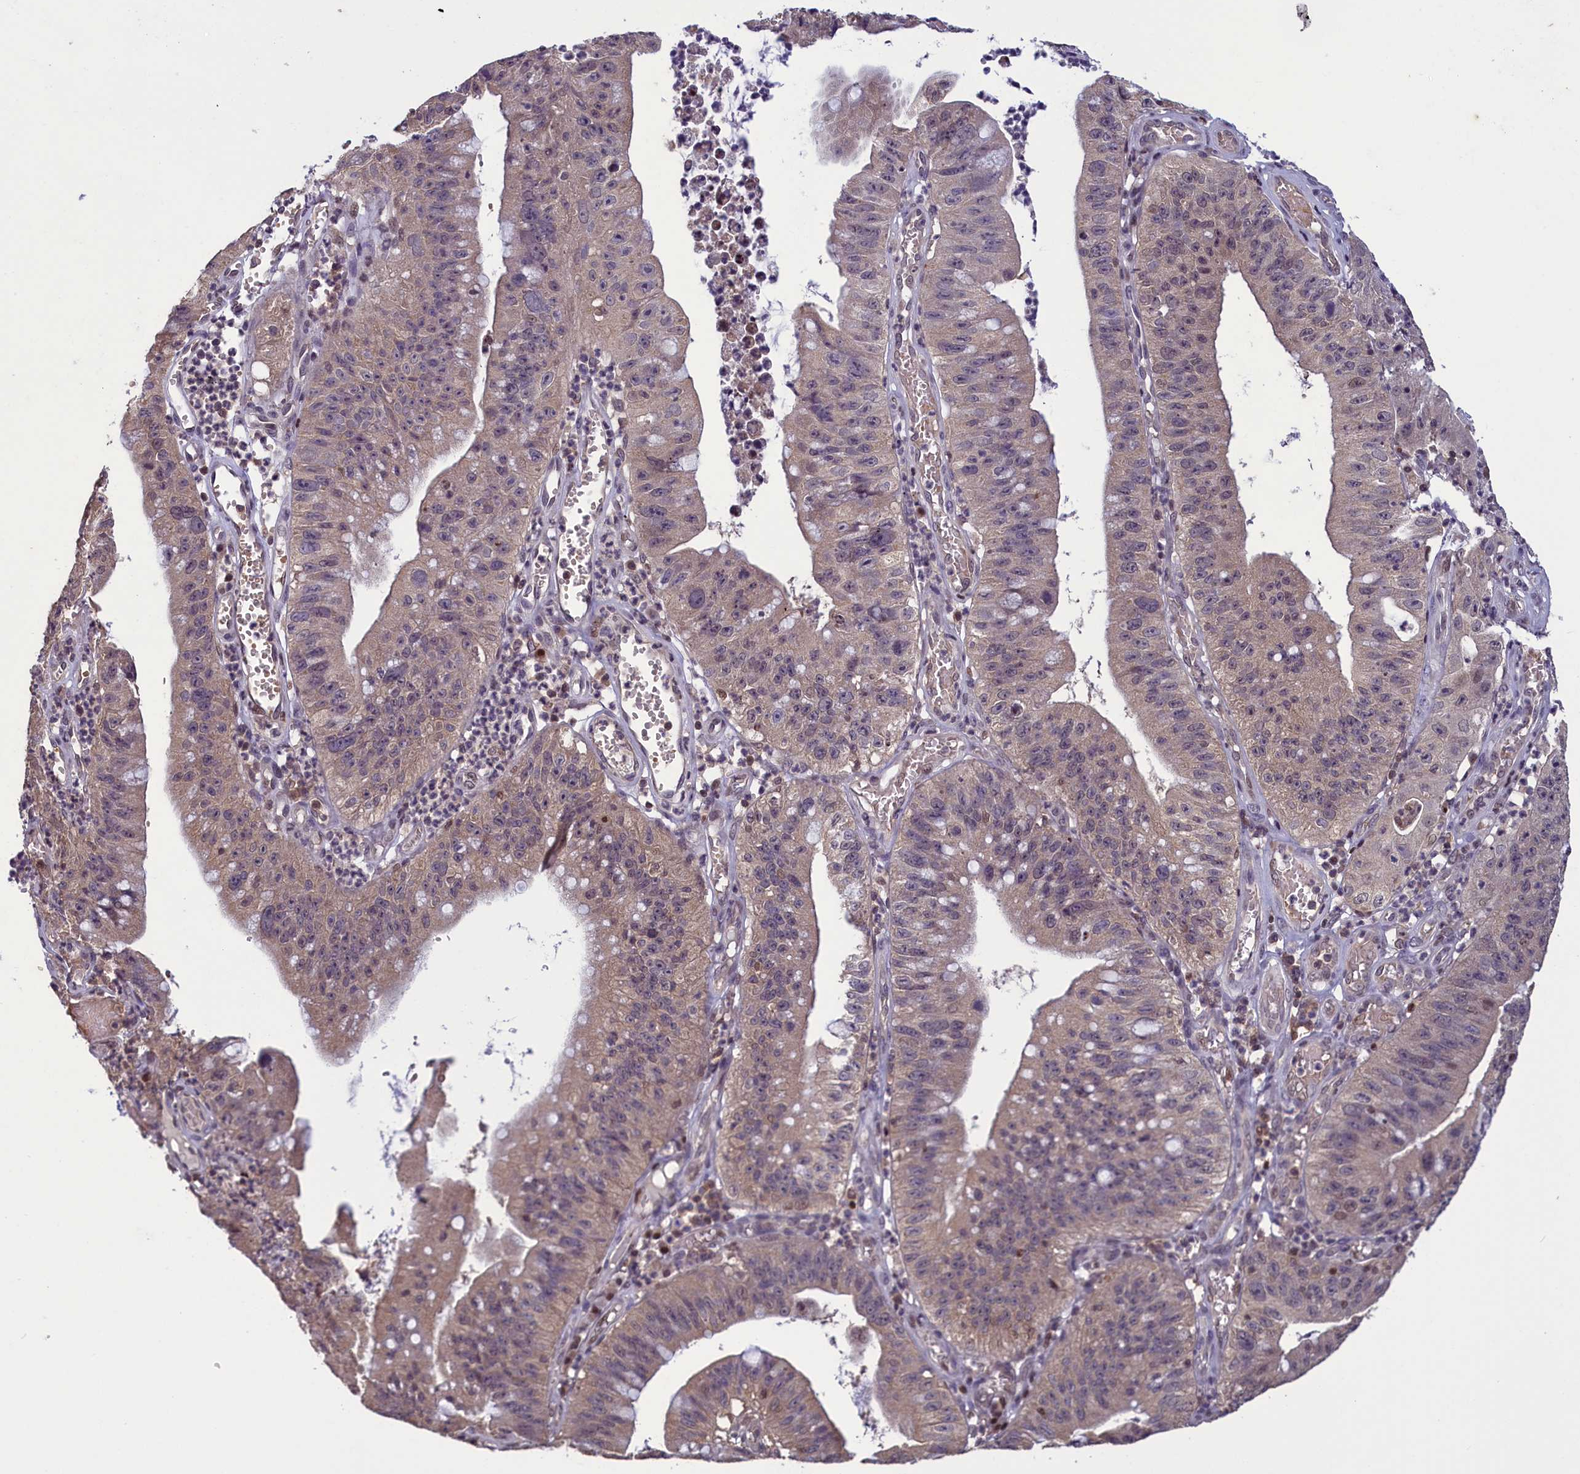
{"staining": {"intensity": "weak", "quantity": "<25%", "location": "nuclear"}, "tissue": "stomach cancer", "cell_type": "Tumor cells", "image_type": "cancer", "snomed": [{"axis": "morphology", "description": "Adenocarcinoma, NOS"}, {"axis": "topography", "description": "Stomach"}], "caption": "This is an immunohistochemistry micrograph of adenocarcinoma (stomach). There is no staining in tumor cells.", "gene": "NUBP1", "patient": {"sex": "male", "age": 59}}